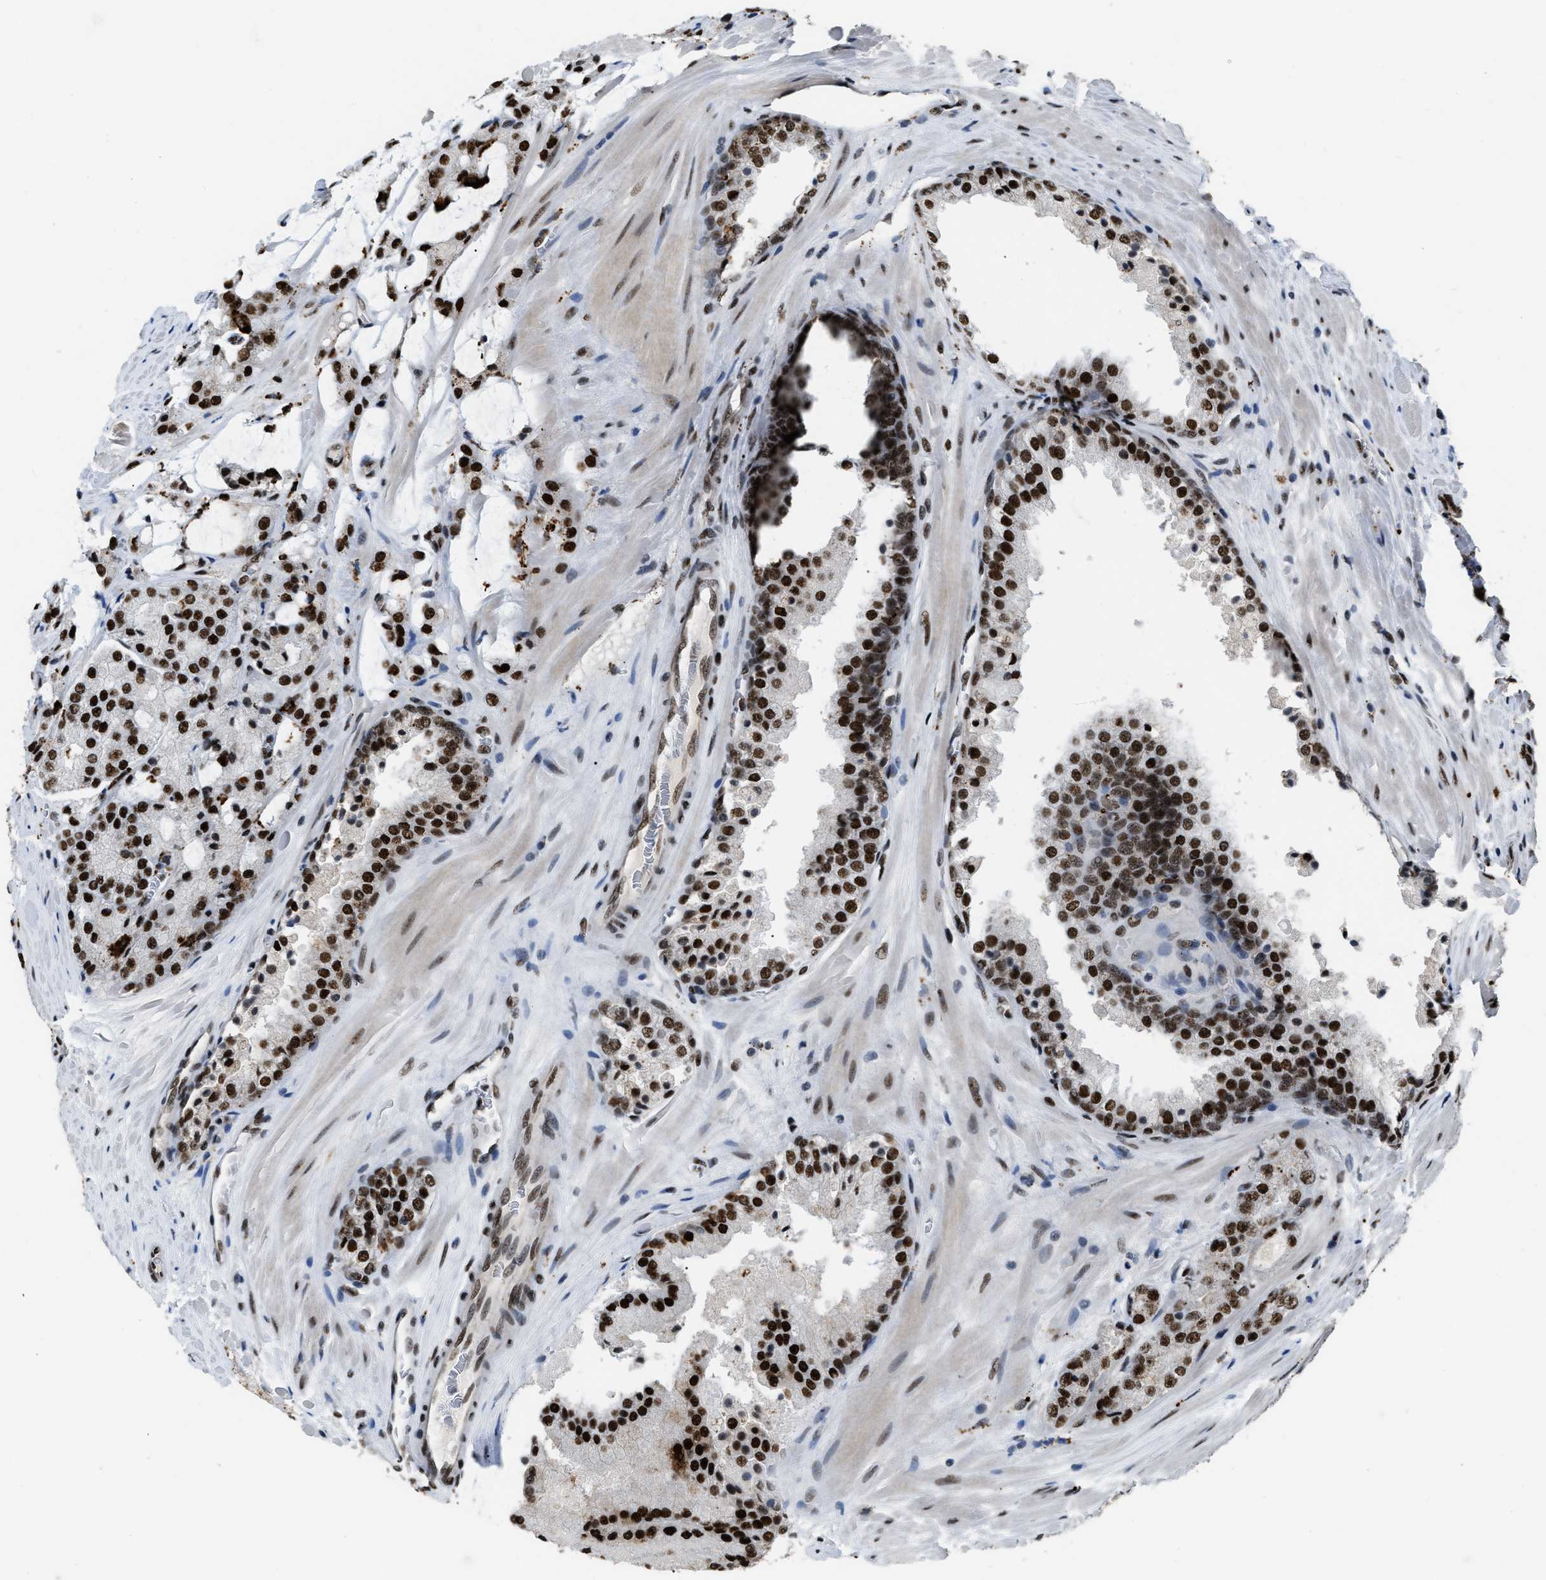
{"staining": {"intensity": "strong", "quantity": ">75%", "location": "nuclear"}, "tissue": "prostate cancer", "cell_type": "Tumor cells", "image_type": "cancer", "snomed": [{"axis": "morphology", "description": "Adenocarcinoma, High grade"}, {"axis": "topography", "description": "Prostate"}], "caption": "DAB immunohistochemical staining of human adenocarcinoma (high-grade) (prostate) demonstrates strong nuclear protein staining in about >75% of tumor cells. The staining was performed using DAB, with brown indicating positive protein expression. Nuclei are stained blue with hematoxylin.", "gene": "NUMA1", "patient": {"sex": "male", "age": 65}}